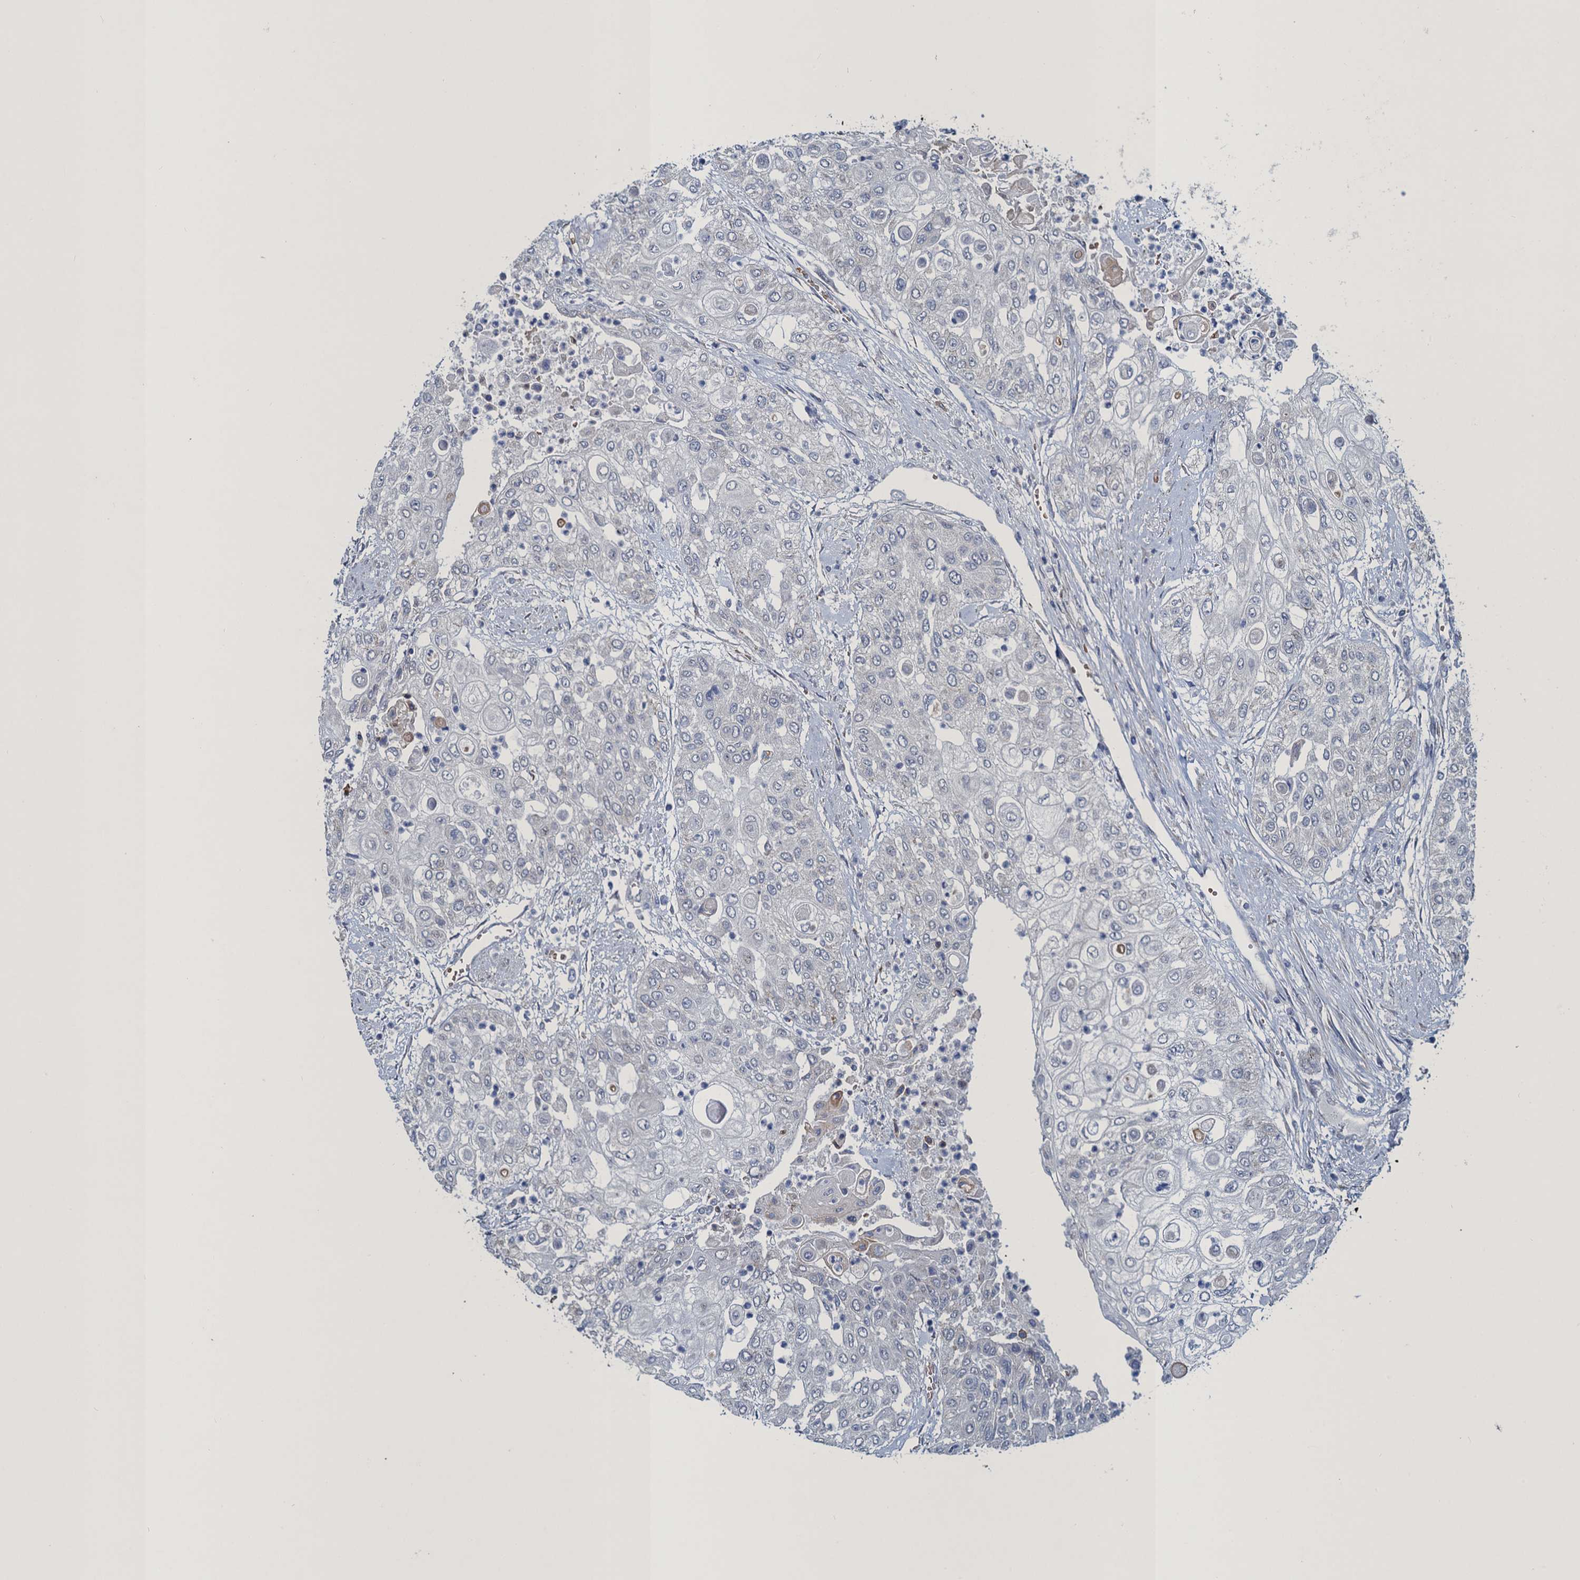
{"staining": {"intensity": "negative", "quantity": "none", "location": "none"}, "tissue": "urothelial cancer", "cell_type": "Tumor cells", "image_type": "cancer", "snomed": [{"axis": "morphology", "description": "Urothelial carcinoma, High grade"}, {"axis": "topography", "description": "Urinary bladder"}], "caption": "Immunohistochemistry of human urothelial cancer reveals no positivity in tumor cells.", "gene": "ATOSA", "patient": {"sex": "female", "age": 79}}